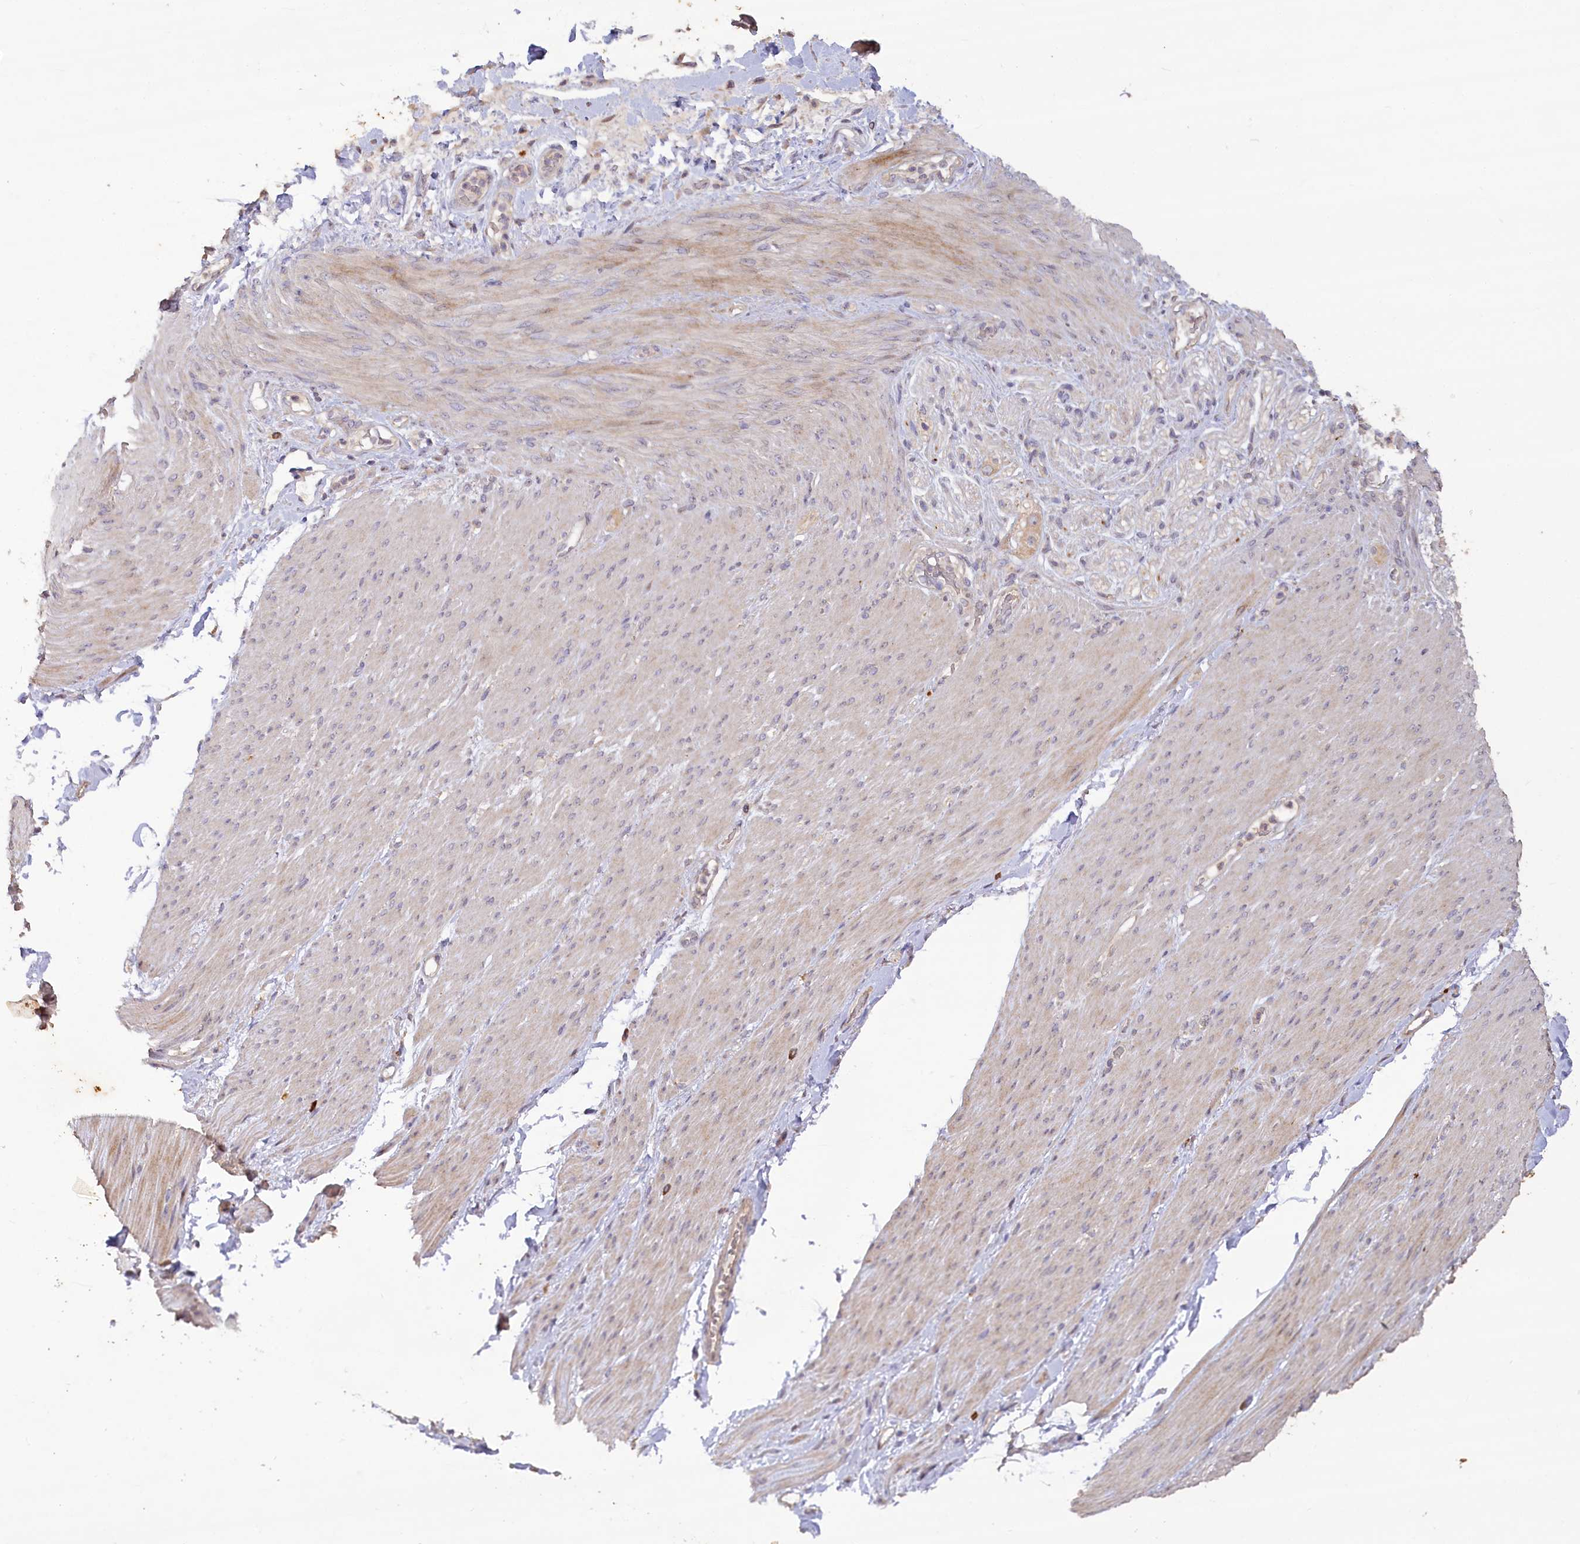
{"staining": {"intensity": "weak", "quantity": ">75%", "location": "cytoplasmic/membranous"}, "tissue": "adipose tissue", "cell_type": "Adipocytes", "image_type": "normal", "snomed": [{"axis": "morphology", "description": "Normal tissue, NOS"}, {"axis": "topography", "description": "Colon"}, {"axis": "topography", "description": "Peripheral nerve tissue"}], "caption": "Immunohistochemistry histopathology image of normal human adipose tissue stained for a protein (brown), which exhibits low levels of weak cytoplasmic/membranous positivity in approximately >75% of adipocytes.", "gene": "IRAK1BP1", "patient": {"sex": "female", "age": 61}}